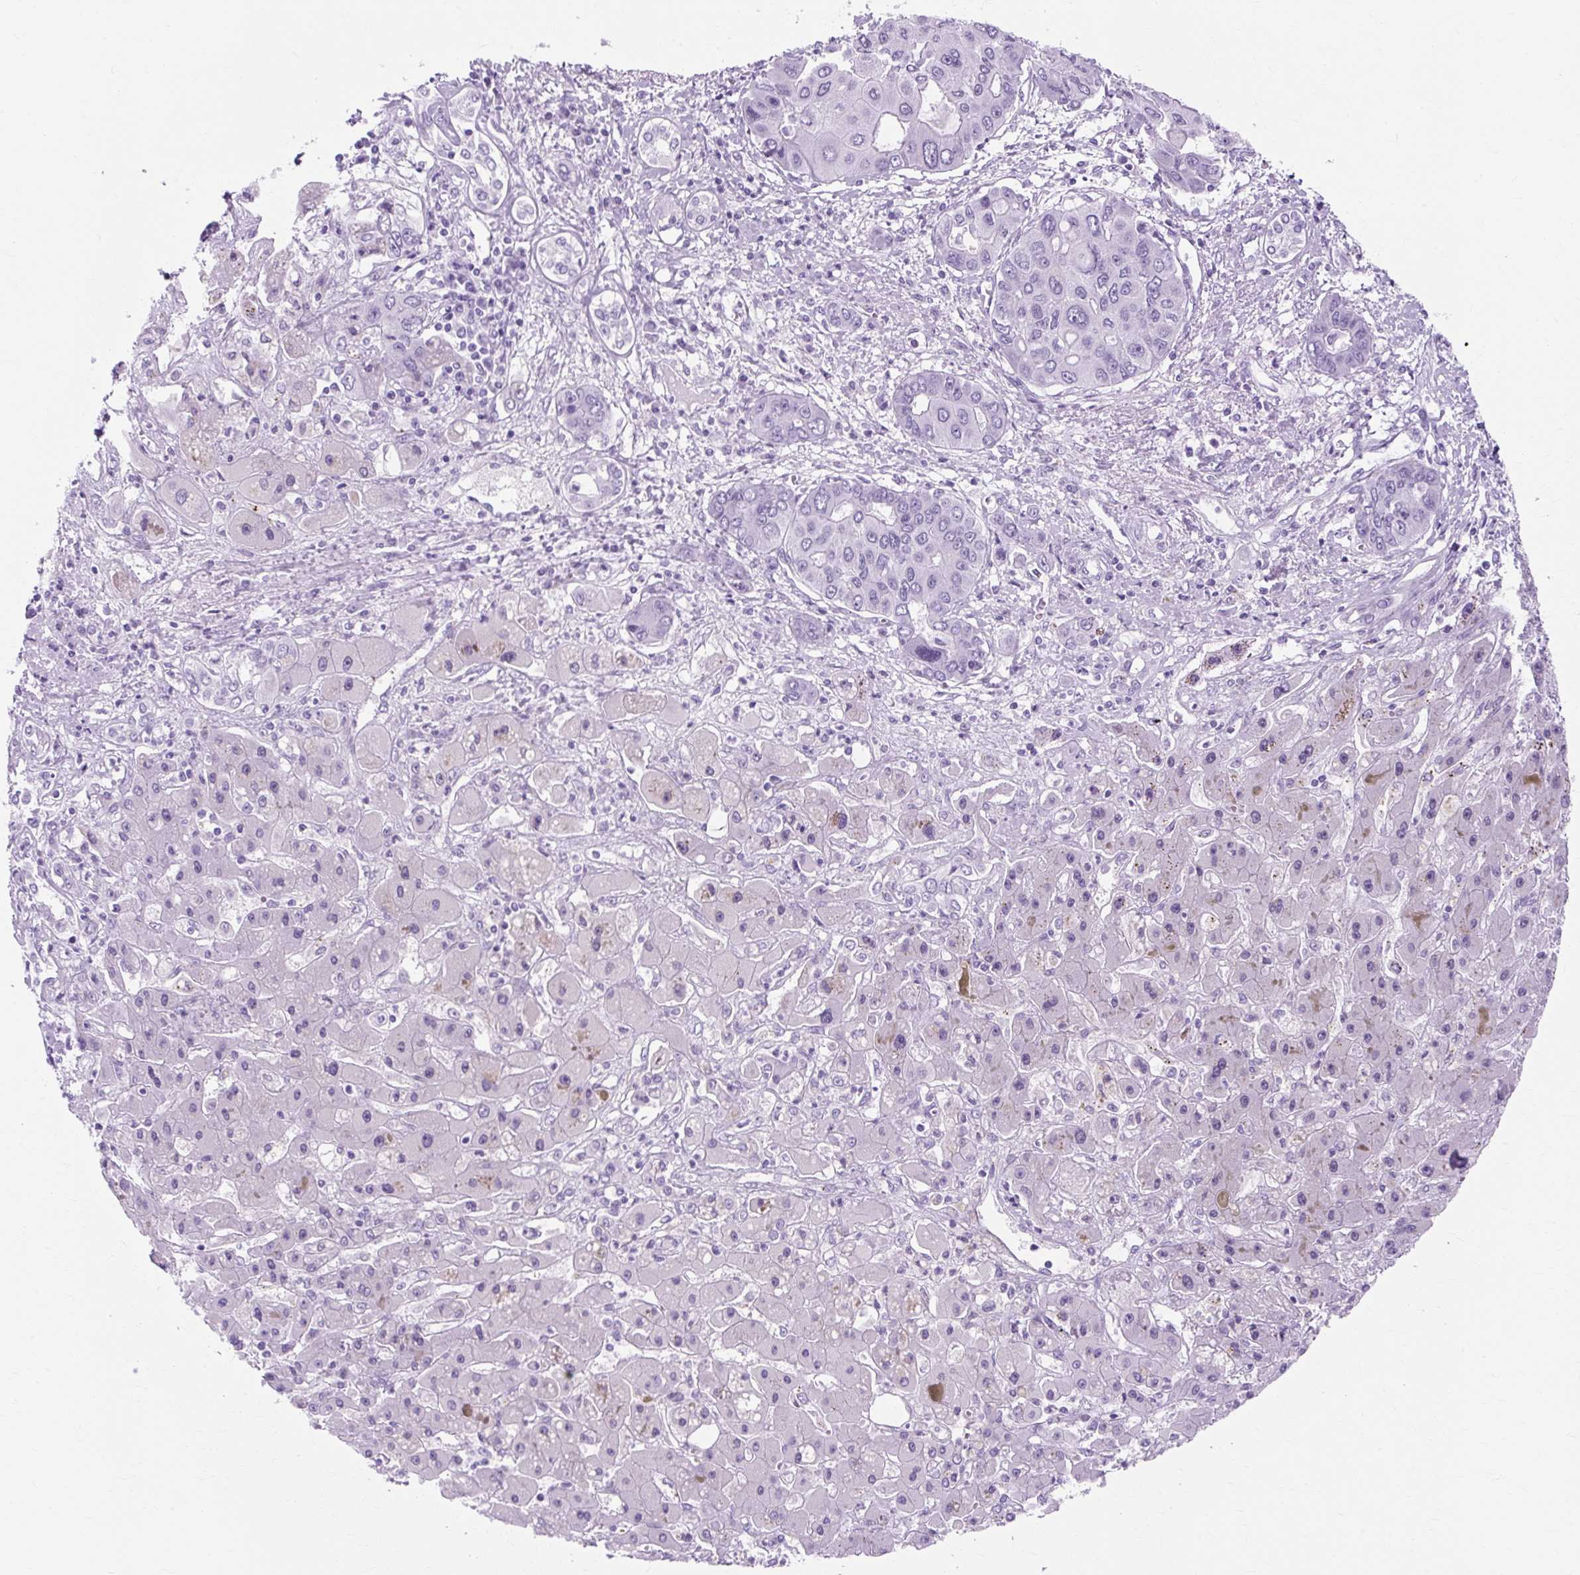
{"staining": {"intensity": "negative", "quantity": "none", "location": "none"}, "tissue": "liver cancer", "cell_type": "Tumor cells", "image_type": "cancer", "snomed": [{"axis": "morphology", "description": "Cholangiocarcinoma"}, {"axis": "topography", "description": "Liver"}], "caption": "Immunohistochemistry image of neoplastic tissue: liver cholangiocarcinoma stained with DAB displays no significant protein staining in tumor cells. Brightfield microscopy of immunohistochemistry stained with DAB (brown) and hematoxylin (blue), captured at high magnification.", "gene": "TMEM89", "patient": {"sex": "male", "age": 67}}